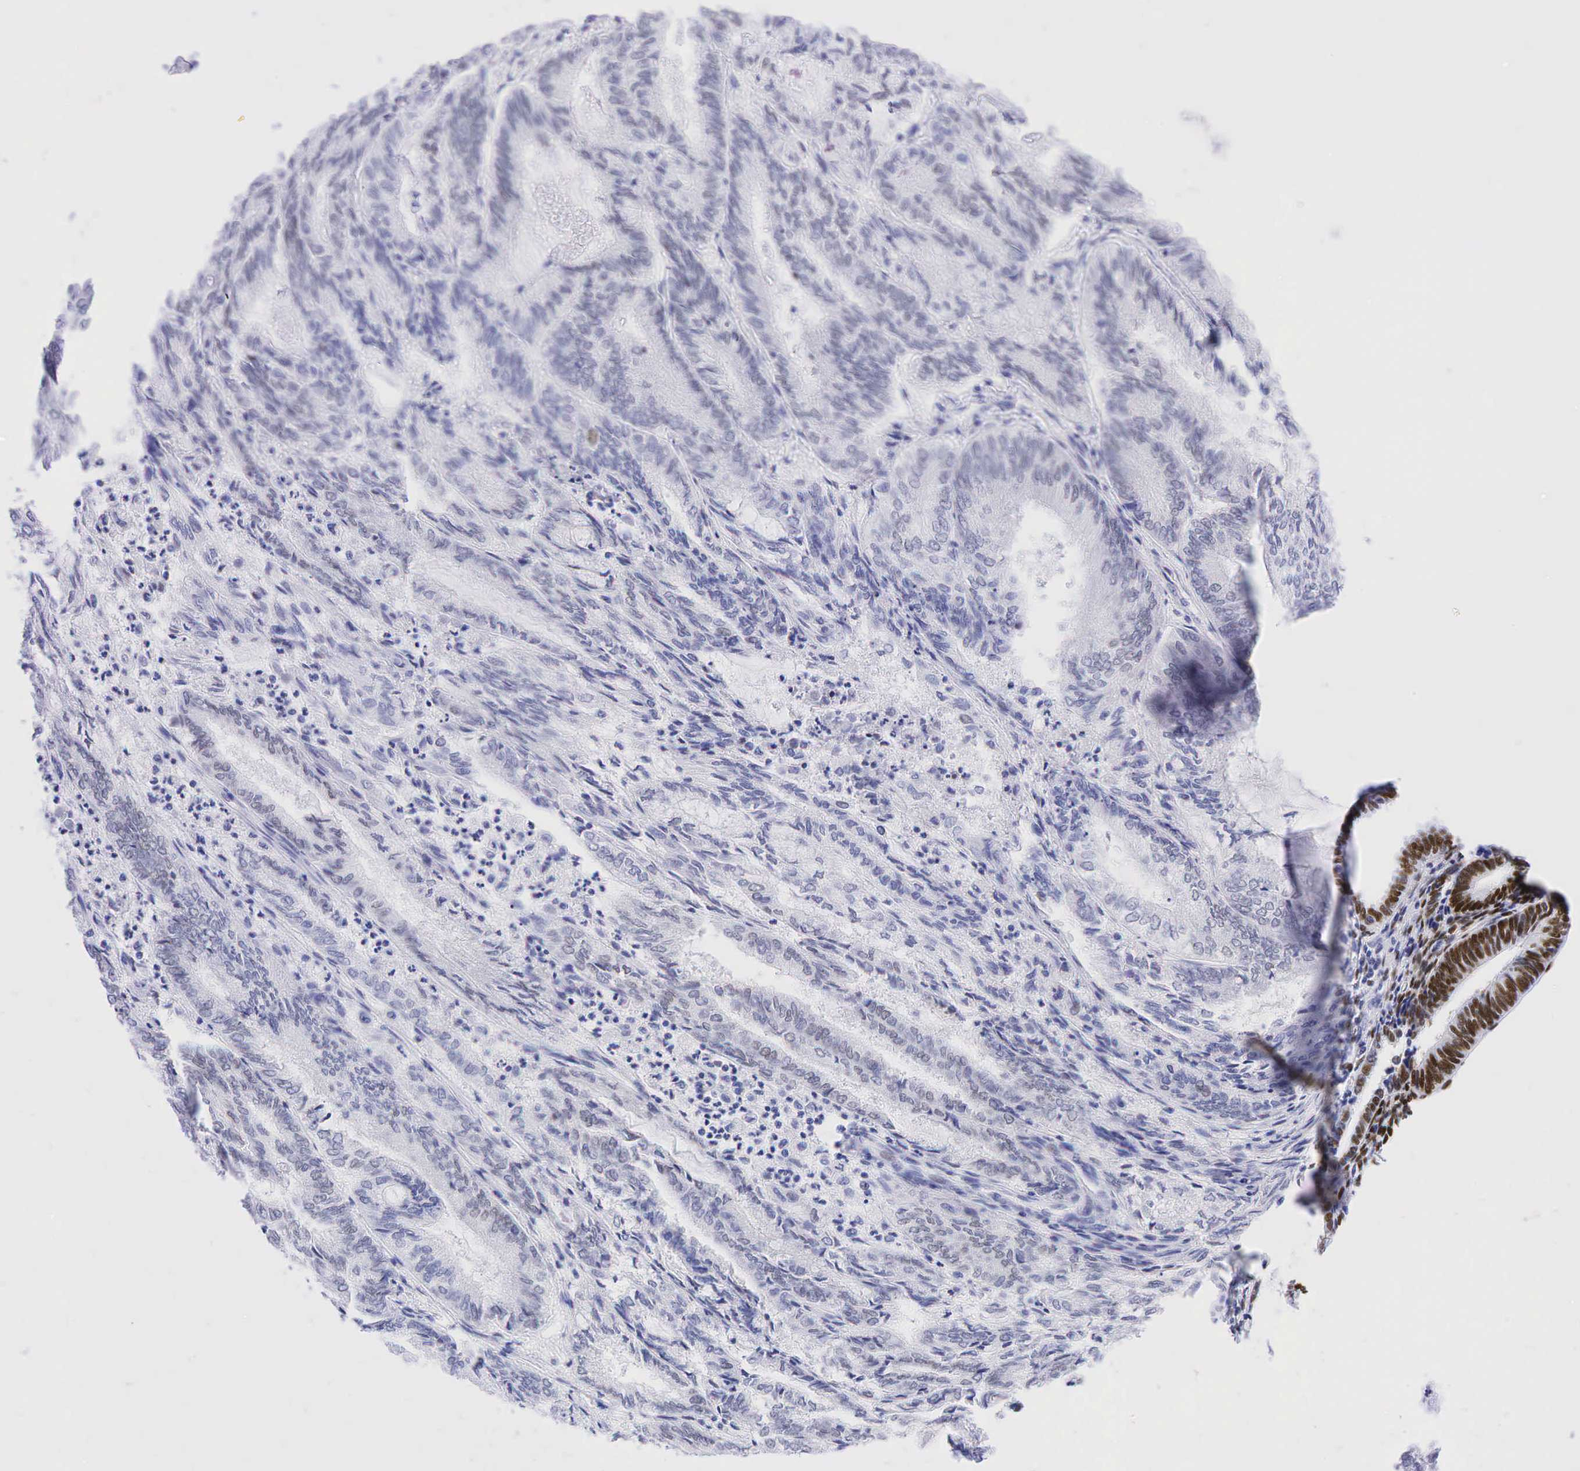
{"staining": {"intensity": "weak", "quantity": "<25%", "location": "nuclear"}, "tissue": "endometrial cancer", "cell_type": "Tumor cells", "image_type": "cancer", "snomed": [{"axis": "morphology", "description": "Adenocarcinoma, NOS"}, {"axis": "topography", "description": "Endometrium"}], "caption": "High power microscopy image of an immunohistochemistry (IHC) photomicrograph of endometrial cancer, revealing no significant positivity in tumor cells.", "gene": "ESR1", "patient": {"sex": "female", "age": 59}}